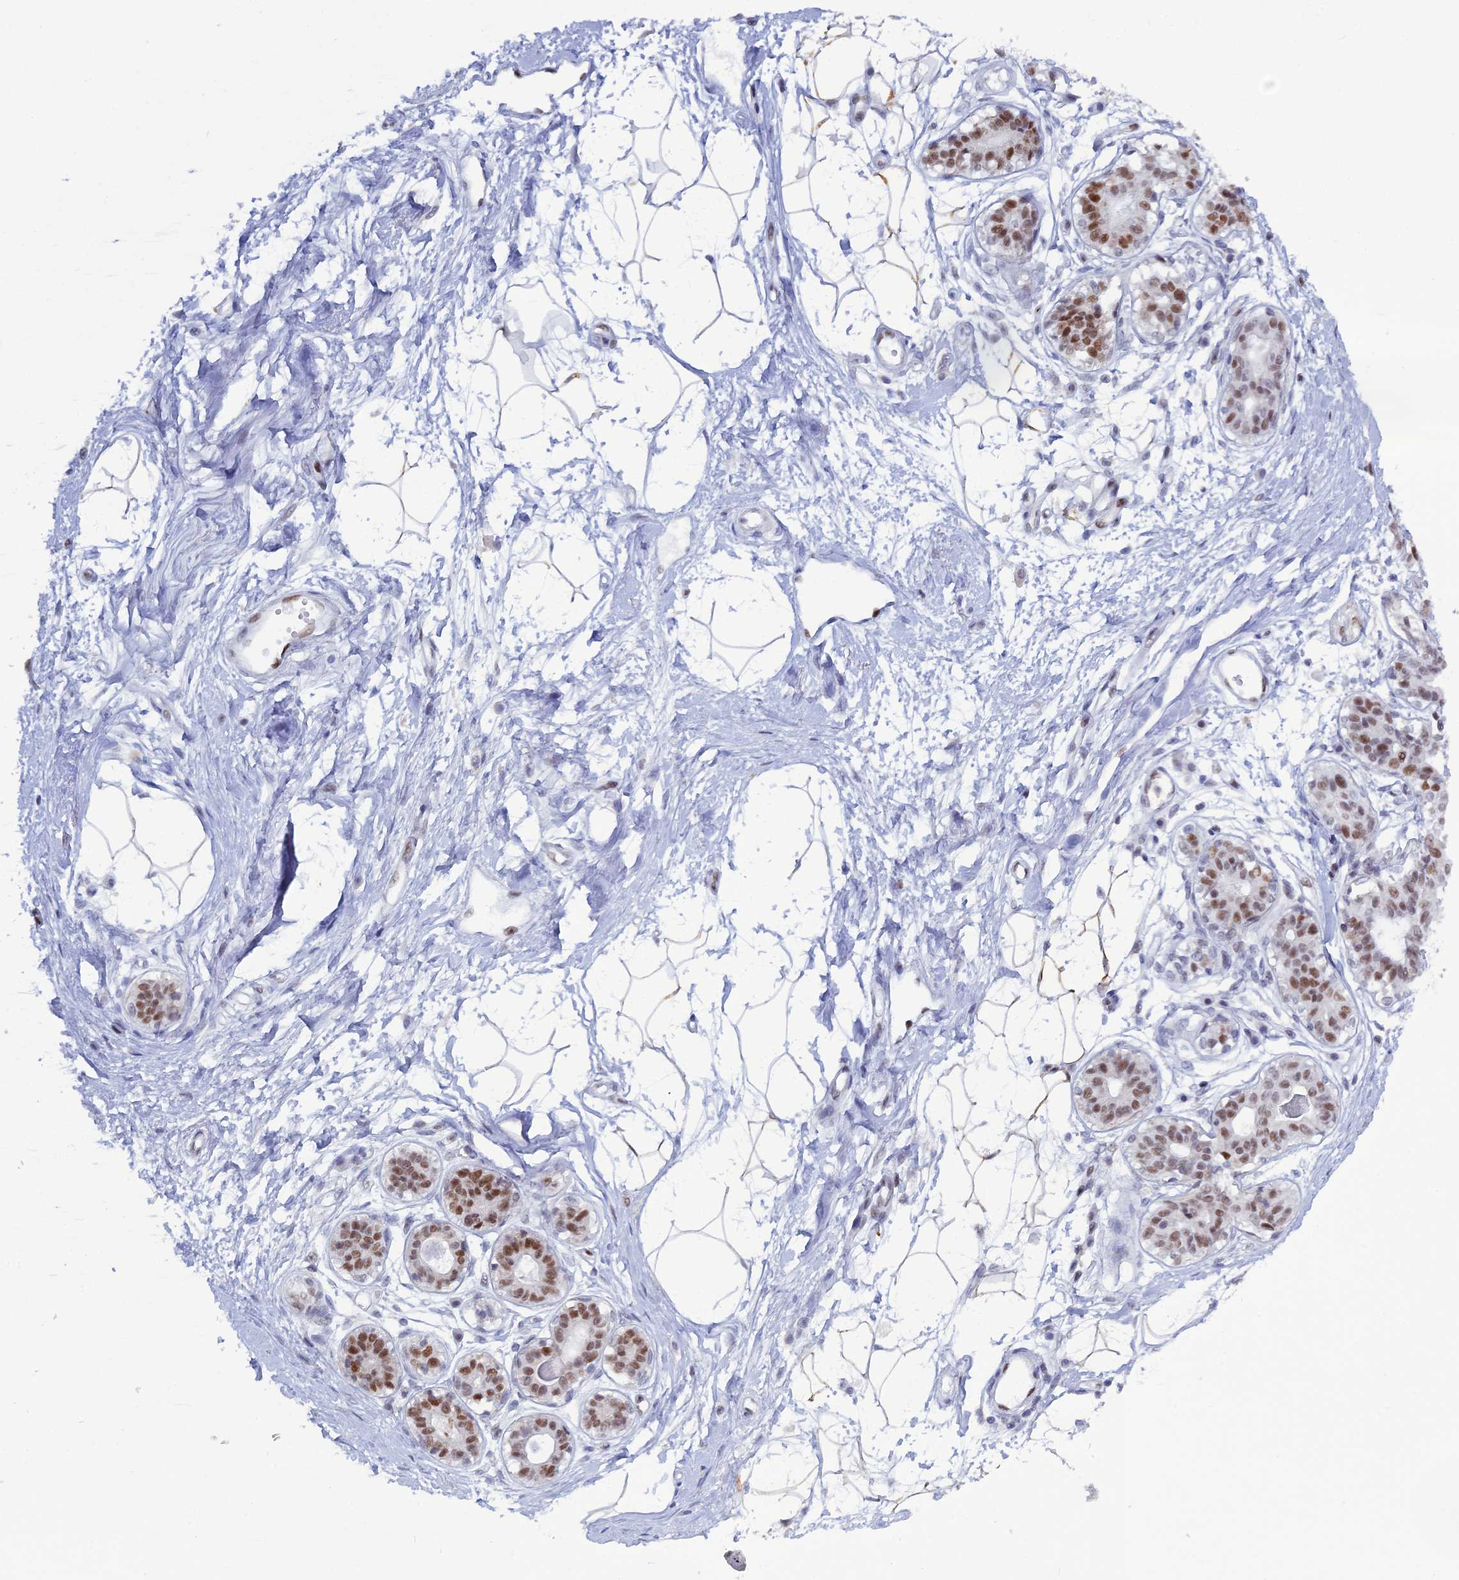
{"staining": {"intensity": "moderate", "quantity": "25%-75%", "location": "nuclear"}, "tissue": "breast", "cell_type": "Adipocytes", "image_type": "normal", "snomed": [{"axis": "morphology", "description": "Normal tissue, NOS"}, {"axis": "topography", "description": "Breast"}], "caption": "Breast stained for a protein (brown) exhibits moderate nuclear positive expression in about 25%-75% of adipocytes.", "gene": "NOL4L", "patient": {"sex": "female", "age": 45}}